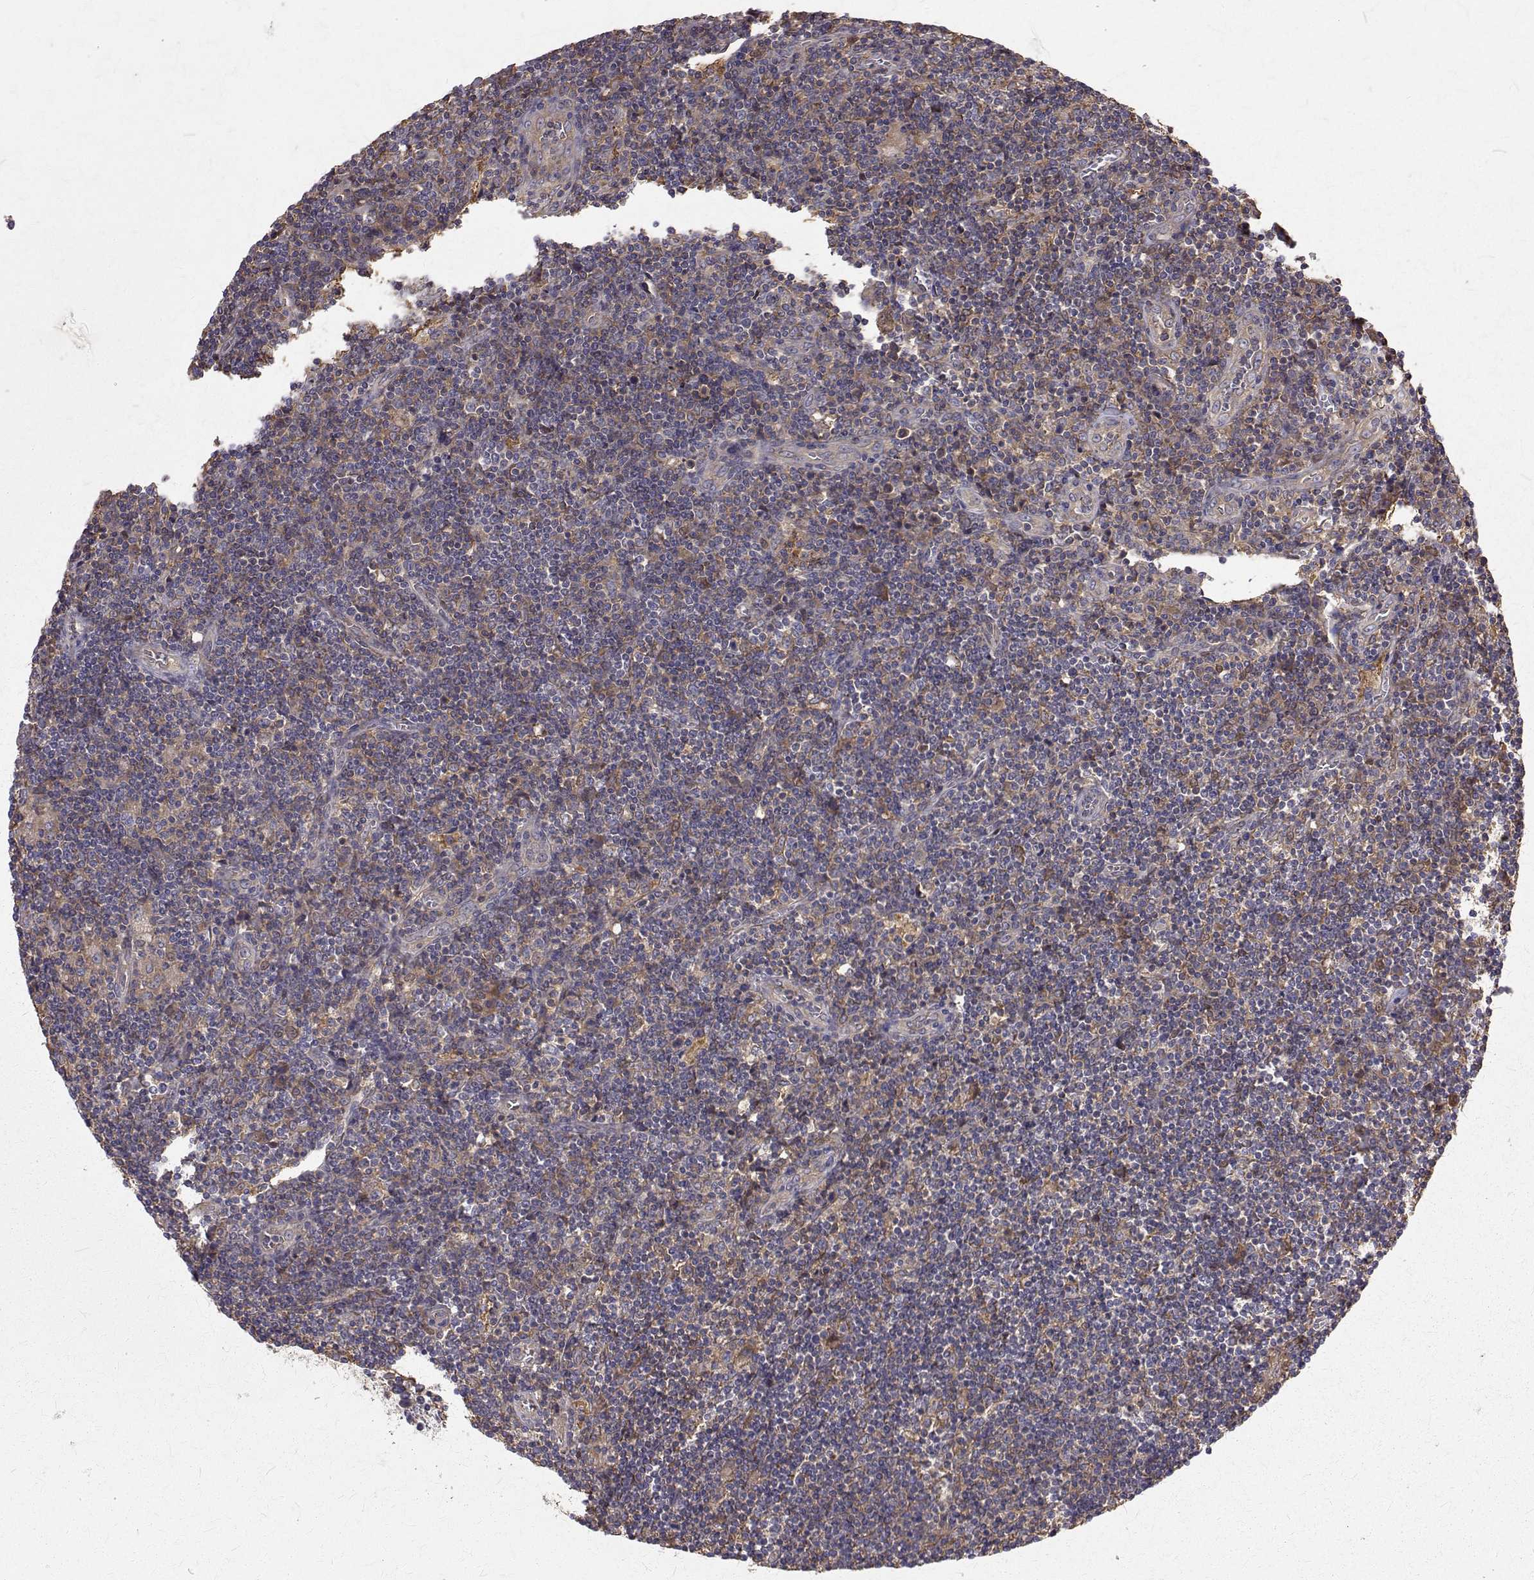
{"staining": {"intensity": "weak", "quantity": "<25%", "location": "cytoplasmic/membranous"}, "tissue": "lymphoma", "cell_type": "Tumor cells", "image_type": "cancer", "snomed": [{"axis": "morphology", "description": "Hodgkin's disease, NOS"}, {"axis": "topography", "description": "Lymph node"}], "caption": "Immunohistochemistry (IHC) micrograph of lymphoma stained for a protein (brown), which displays no positivity in tumor cells. (Stains: DAB immunohistochemistry with hematoxylin counter stain, Microscopy: brightfield microscopy at high magnification).", "gene": "FARSB", "patient": {"sex": "male", "age": 40}}